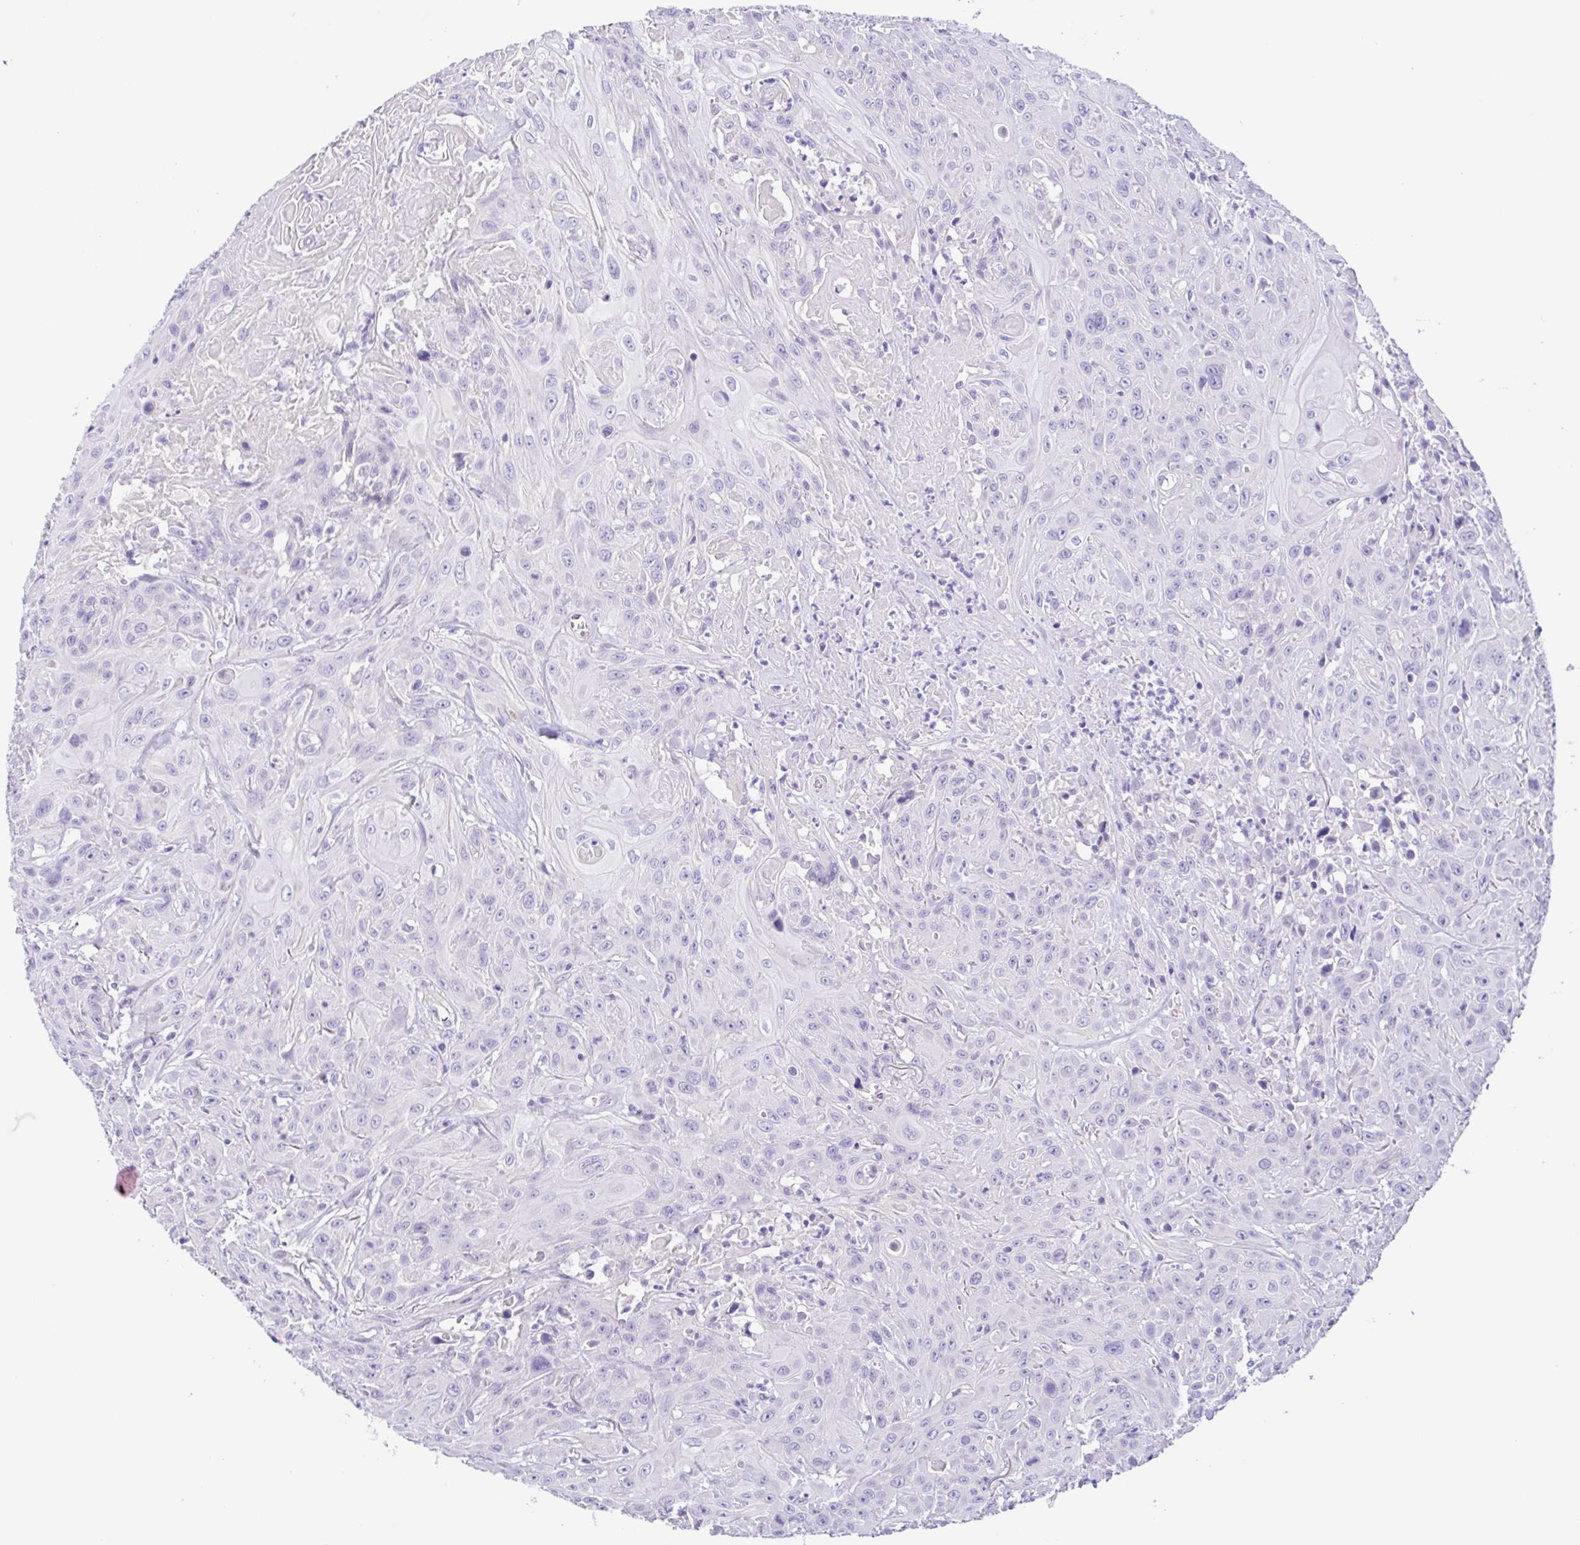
{"staining": {"intensity": "negative", "quantity": "none", "location": "none"}, "tissue": "head and neck cancer", "cell_type": "Tumor cells", "image_type": "cancer", "snomed": [{"axis": "morphology", "description": "Squamous cell carcinoma, NOS"}, {"axis": "topography", "description": "Skin"}, {"axis": "topography", "description": "Head-Neck"}], "caption": "Immunohistochemistry (IHC) of head and neck cancer exhibits no positivity in tumor cells.", "gene": "ISM2", "patient": {"sex": "male", "age": 80}}